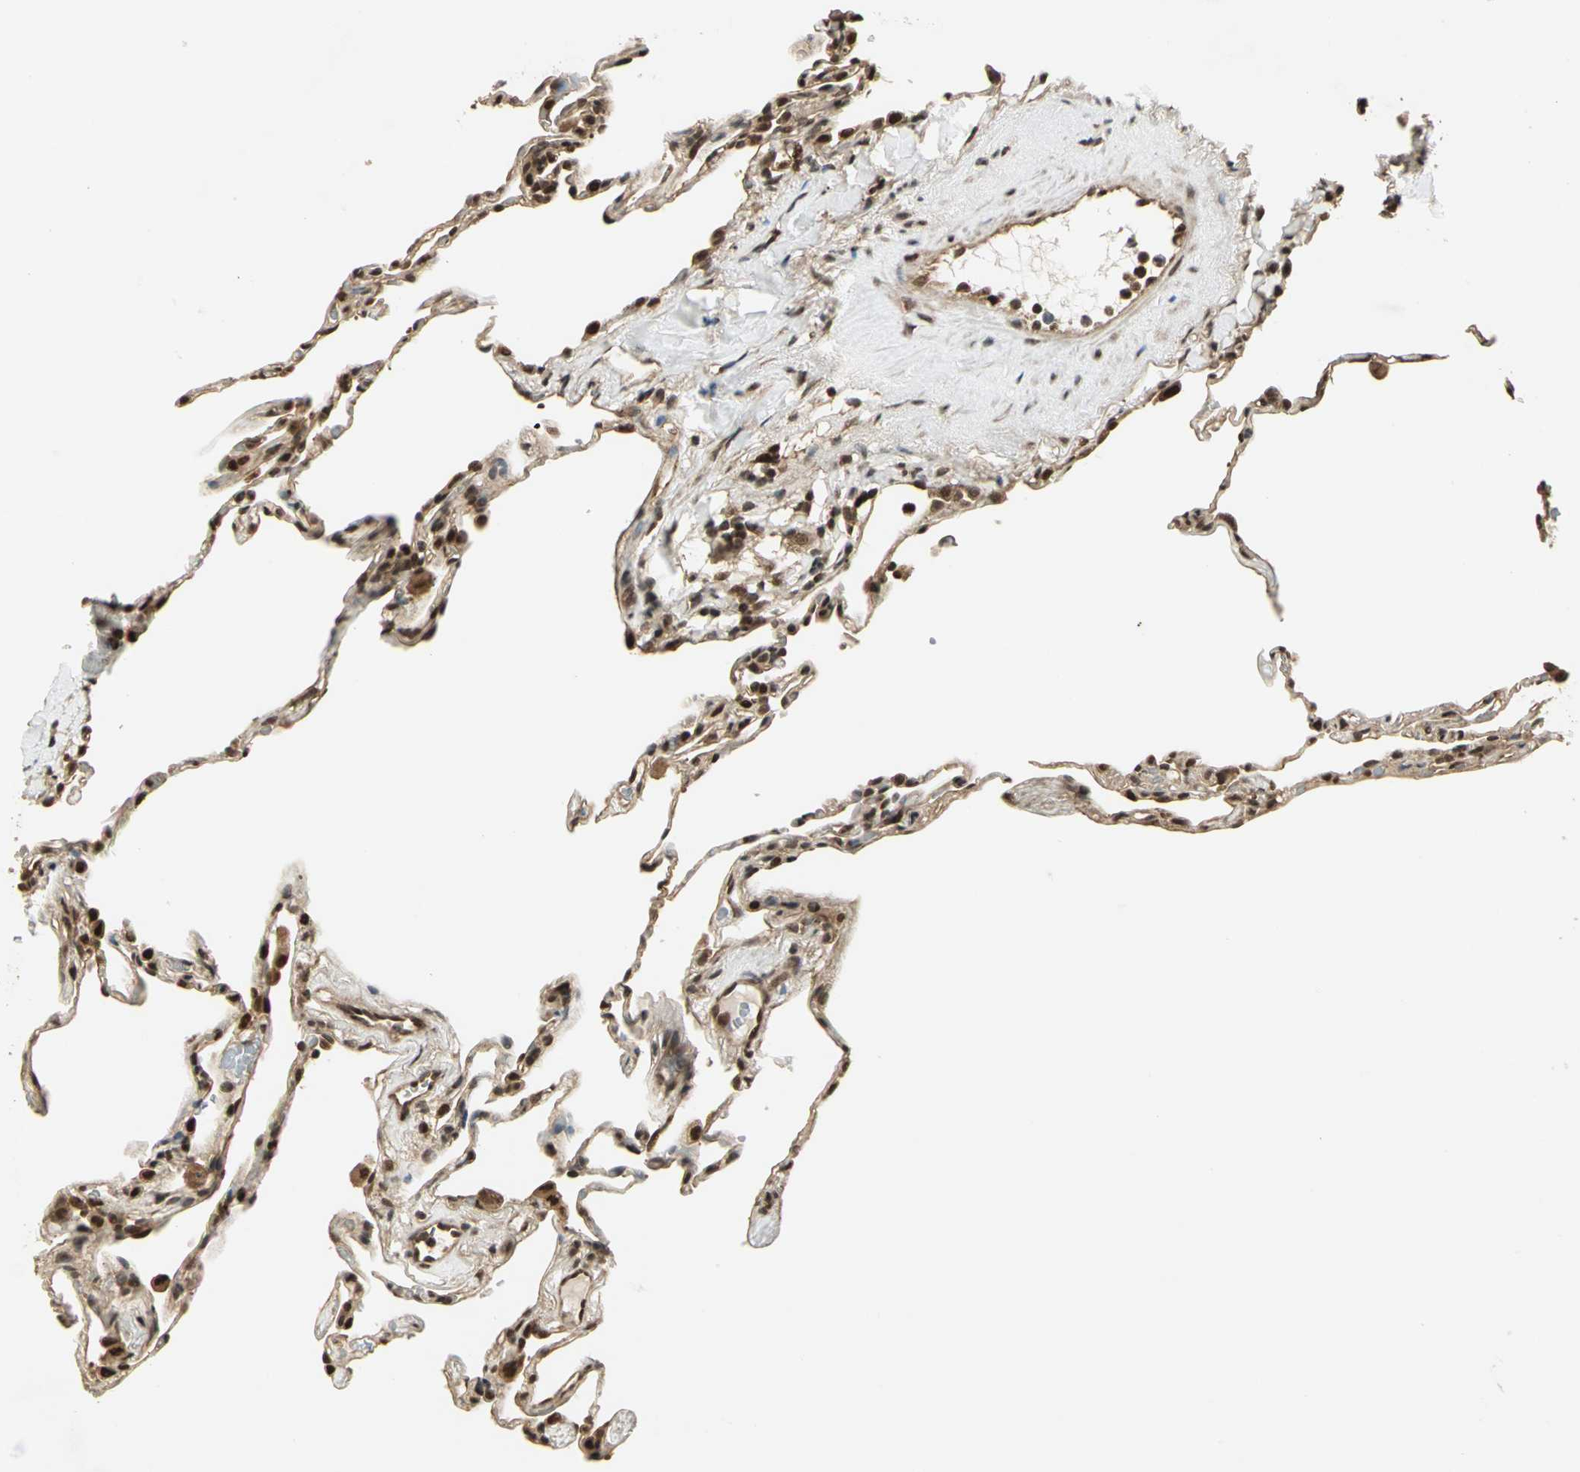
{"staining": {"intensity": "strong", "quantity": ">75%", "location": "cytoplasmic/membranous,nuclear"}, "tissue": "lung", "cell_type": "Alveolar cells", "image_type": "normal", "snomed": [{"axis": "morphology", "description": "Normal tissue, NOS"}, {"axis": "topography", "description": "Lung"}], "caption": "This image exhibits normal lung stained with immunohistochemistry (IHC) to label a protein in brown. The cytoplasmic/membranous,nuclear of alveolar cells show strong positivity for the protein. Nuclei are counter-stained blue.", "gene": "PSMC3", "patient": {"sex": "male", "age": 59}}